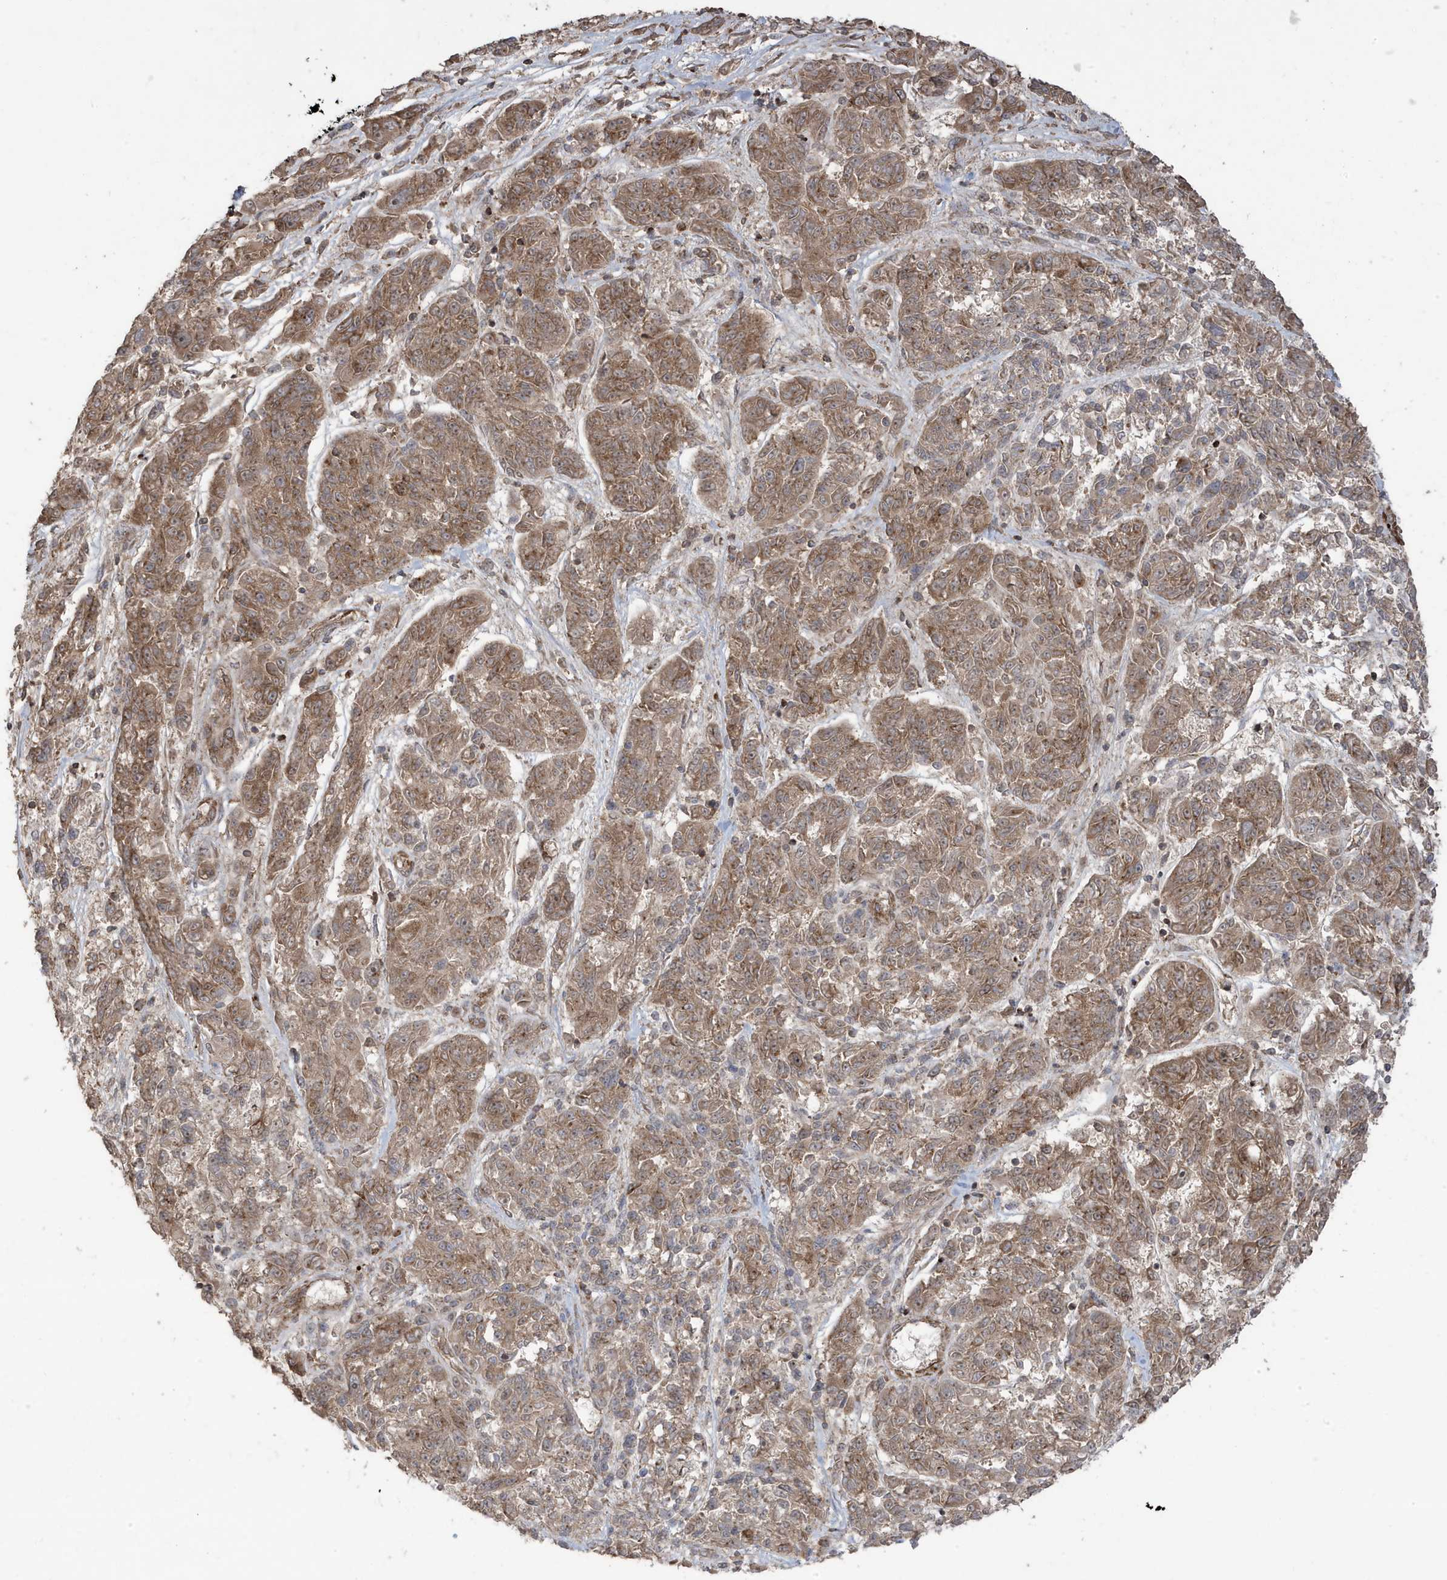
{"staining": {"intensity": "moderate", "quantity": "25%-75%", "location": "cytoplasmic/membranous"}, "tissue": "melanoma", "cell_type": "Tumor cells", "image_type": "cancer", "snomed": [{"axis": "morphology", "description": "Malignant melanoma, NOS"}, {"axis": "topography", "description": "Skin"}], "caption": "Protein positivity by immunohistochemistry displays moderate cytoplasmic/membranous positivity in approximately 25%-75% of tumor cells in malignant melanoma. The protein is stained brown, and the nuclei are stained in blue (DAB (3,3'-diaminobenzidine) IHC with brightfield microscopy, high magnification).", "gene": "CETN3", "patient": {"sex": "male", "age": 53}}